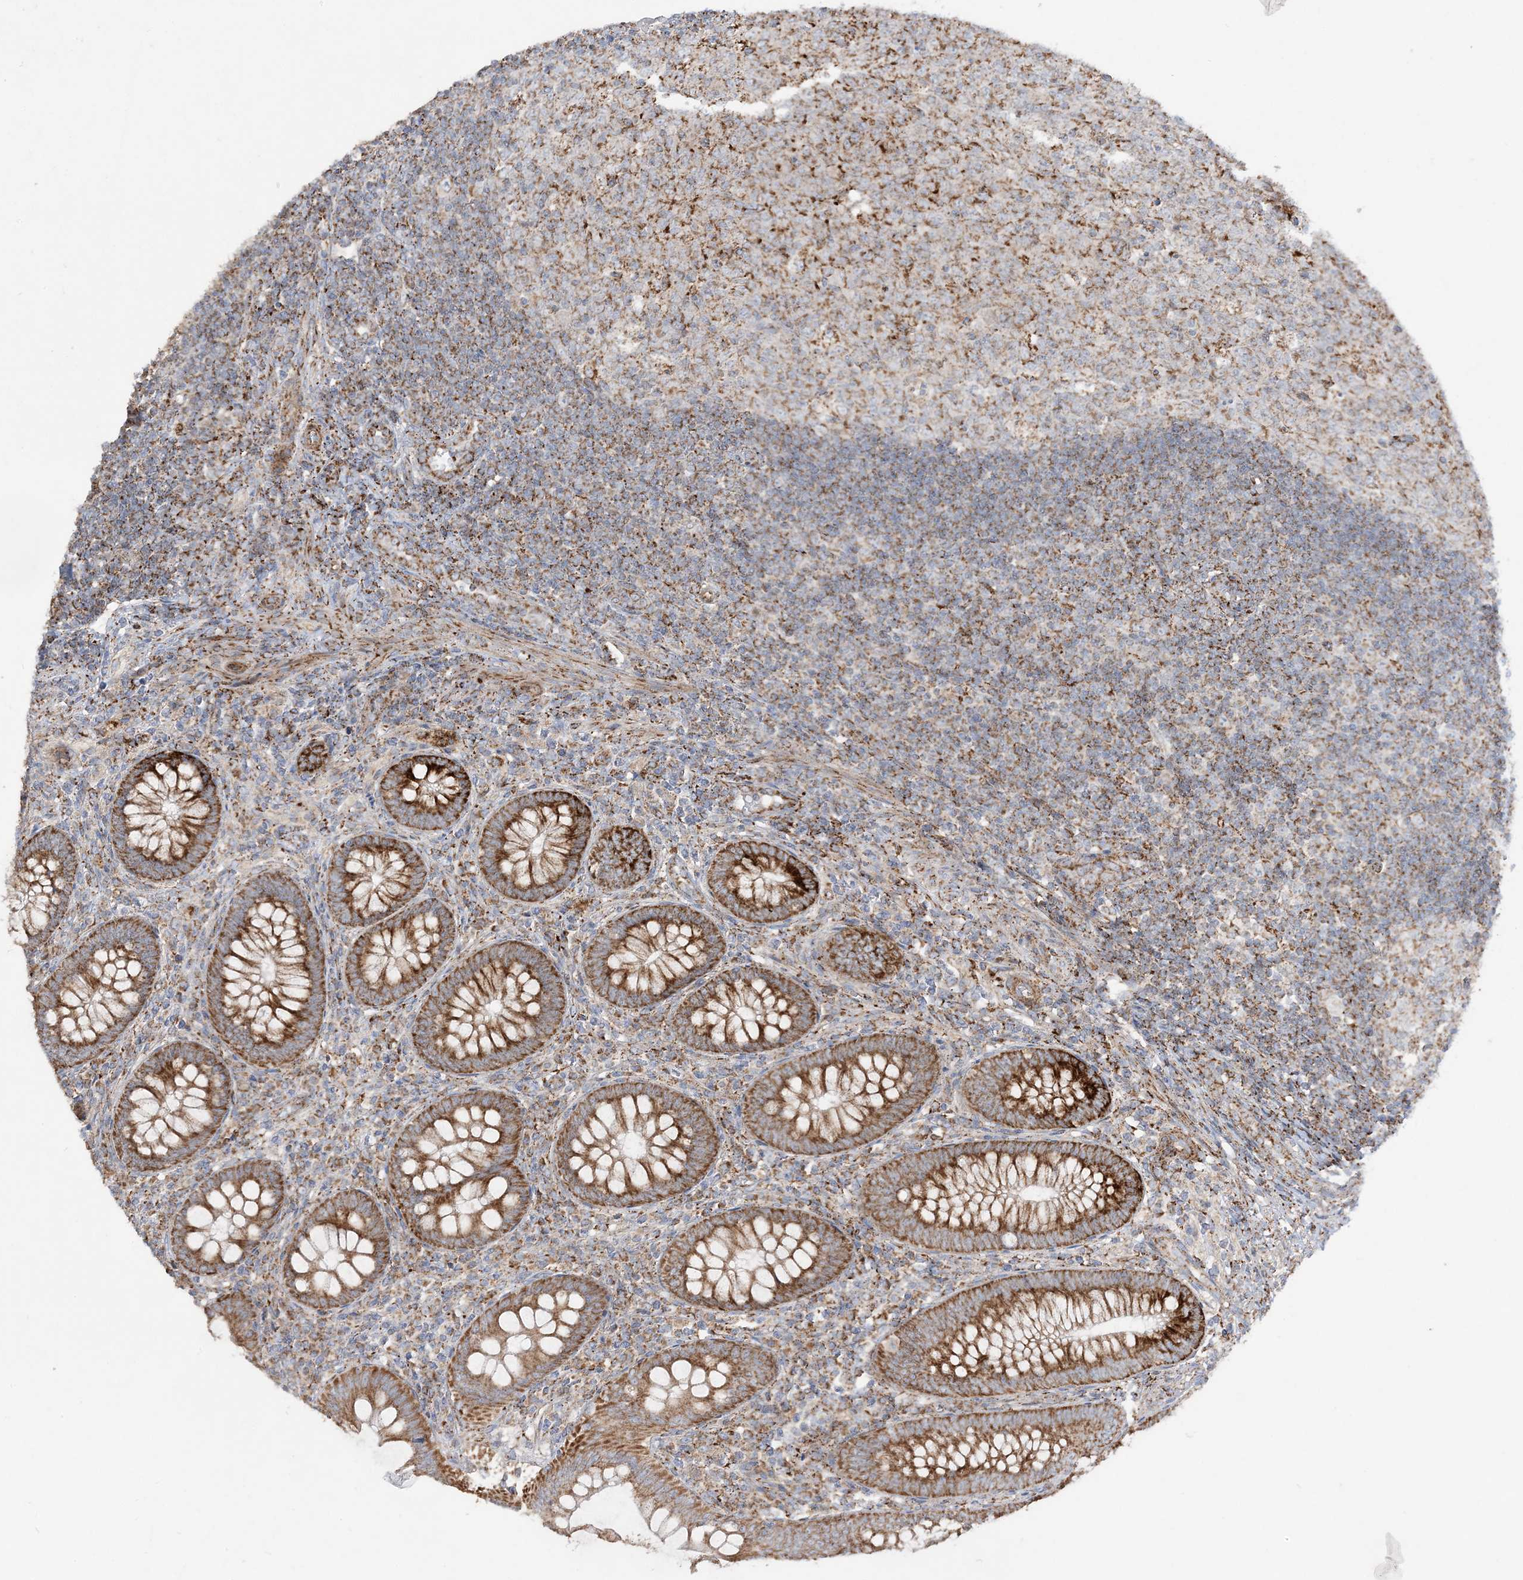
{"staining": {"intensity": "strong", "quantity": ">75%", "location": "cytoplasmic/membranous"}, "tissue": "appendix", "cell_type": "Glandular cells", "image_type": "normal", "snomed": [{"axis": "morphology", "description": "Normal tissue, NOS"}, {"axis": "topography", "description": "Appendix"}], "caption": "Immunohistochemistry (IHC) photomicrograph of benign appendix: appendix stained using immunohistochemistry (IHC) exhibits high levels of strong protein expression localized specifically in the cytoplasmic/membranous of glandular cells, appearing as a cytoplasmic/membranous brown color.", "gene": "NDUFAF3", "patient": {"sex": "male", "age": 14}}